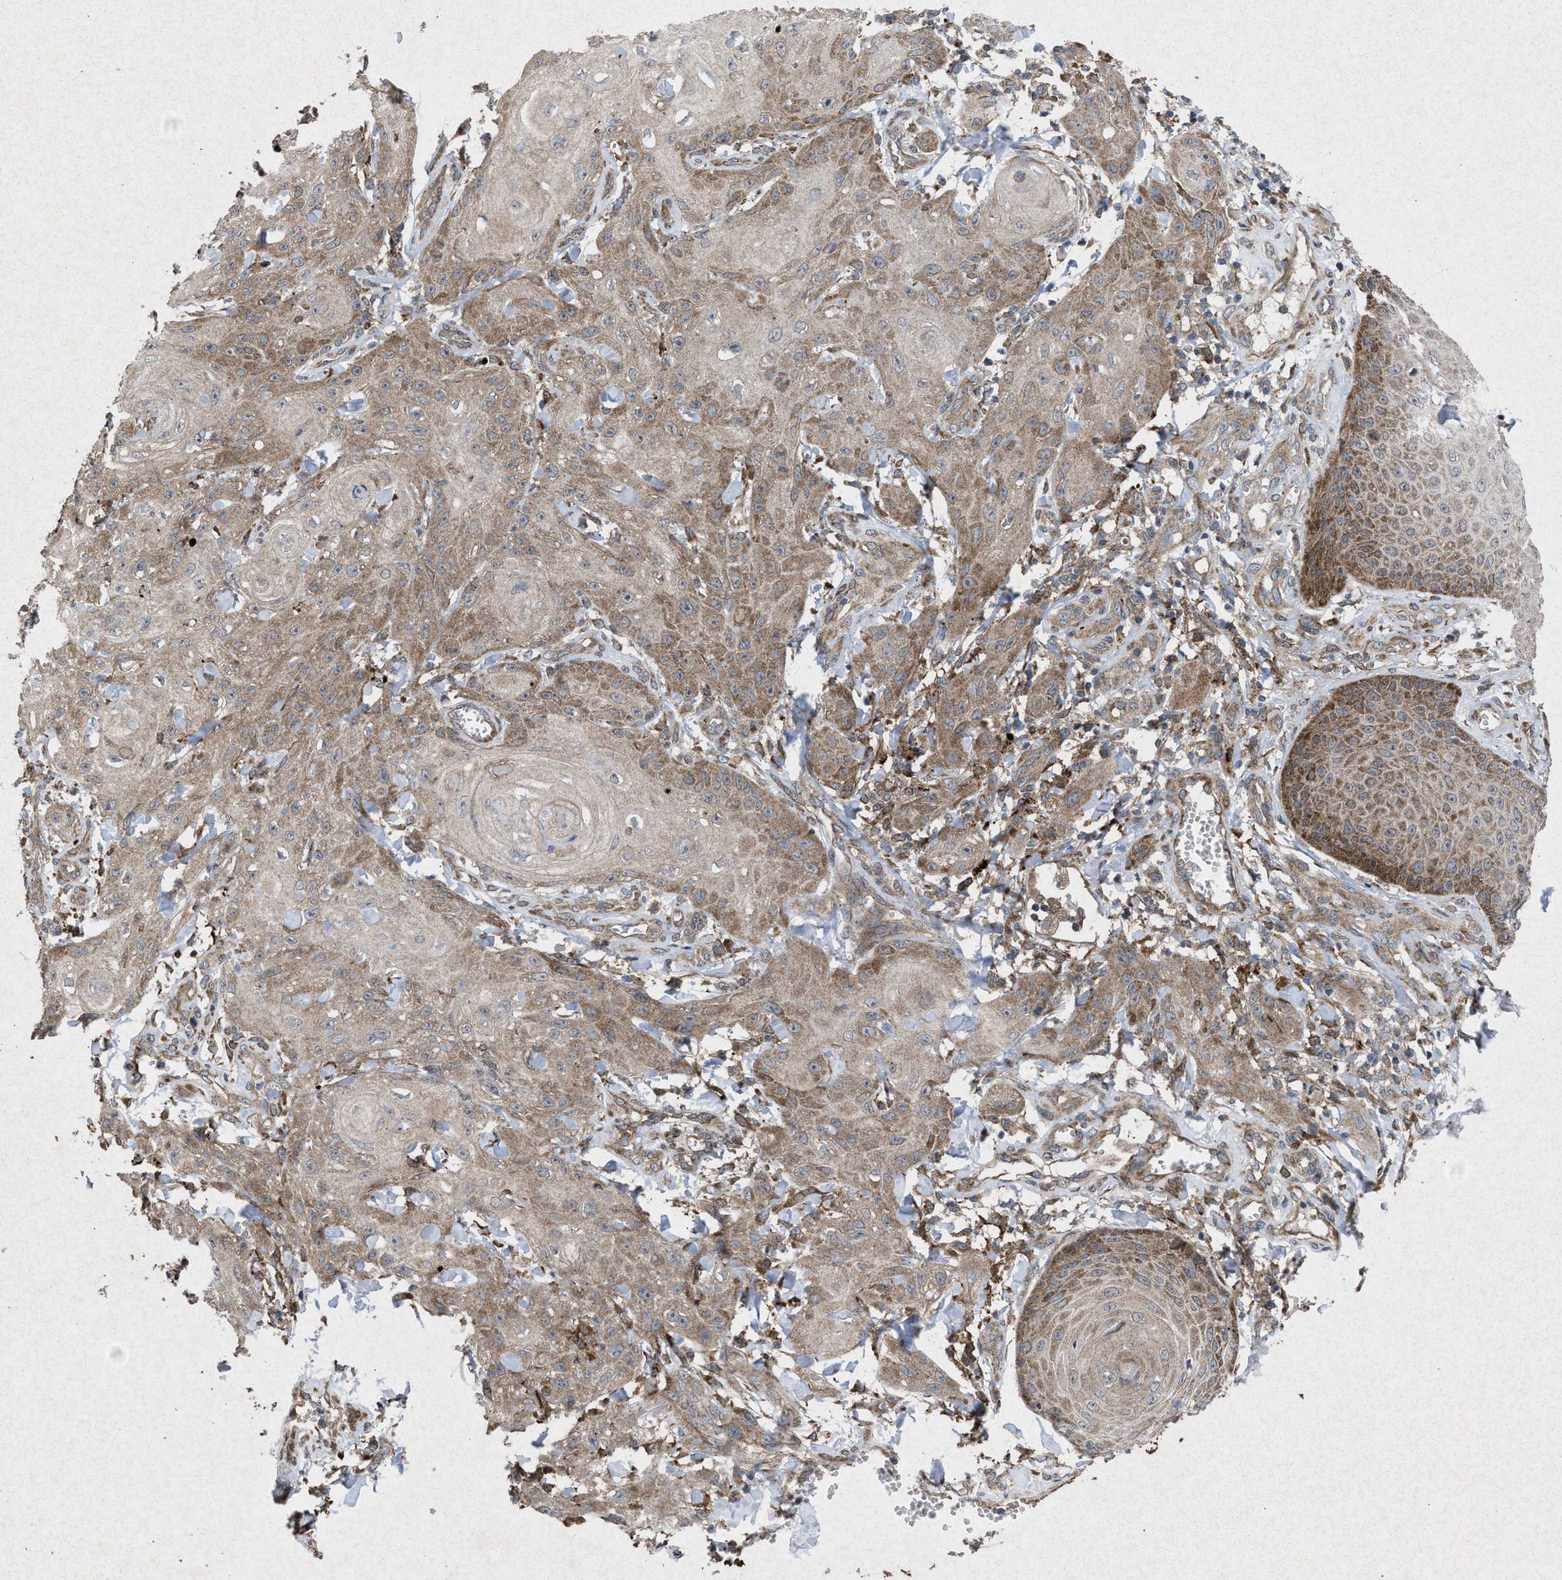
{"staining": {"intensity": "moderate", "quantity": ">75%", "location": "cytoplasmic/membranous"}, "tissue": "skin cancer", "cell_type": "Tumor cells", "image_type": "cancer", "snomed": [{"axis": "morphology", "description": "Squamous cell carcinoma, NOS"}, {"axis": "topography", "description": "Skin"}], "caption": "IHC (DAB (3,3'-diaminobenzidine)) staining of skin squamous cell carcinoma exhibits moderate cytoplasmic/membranous protein expression in about >75% of tumor cells.", "gene": "MSI2", "patient": {"sex": "male", "age": 74}}